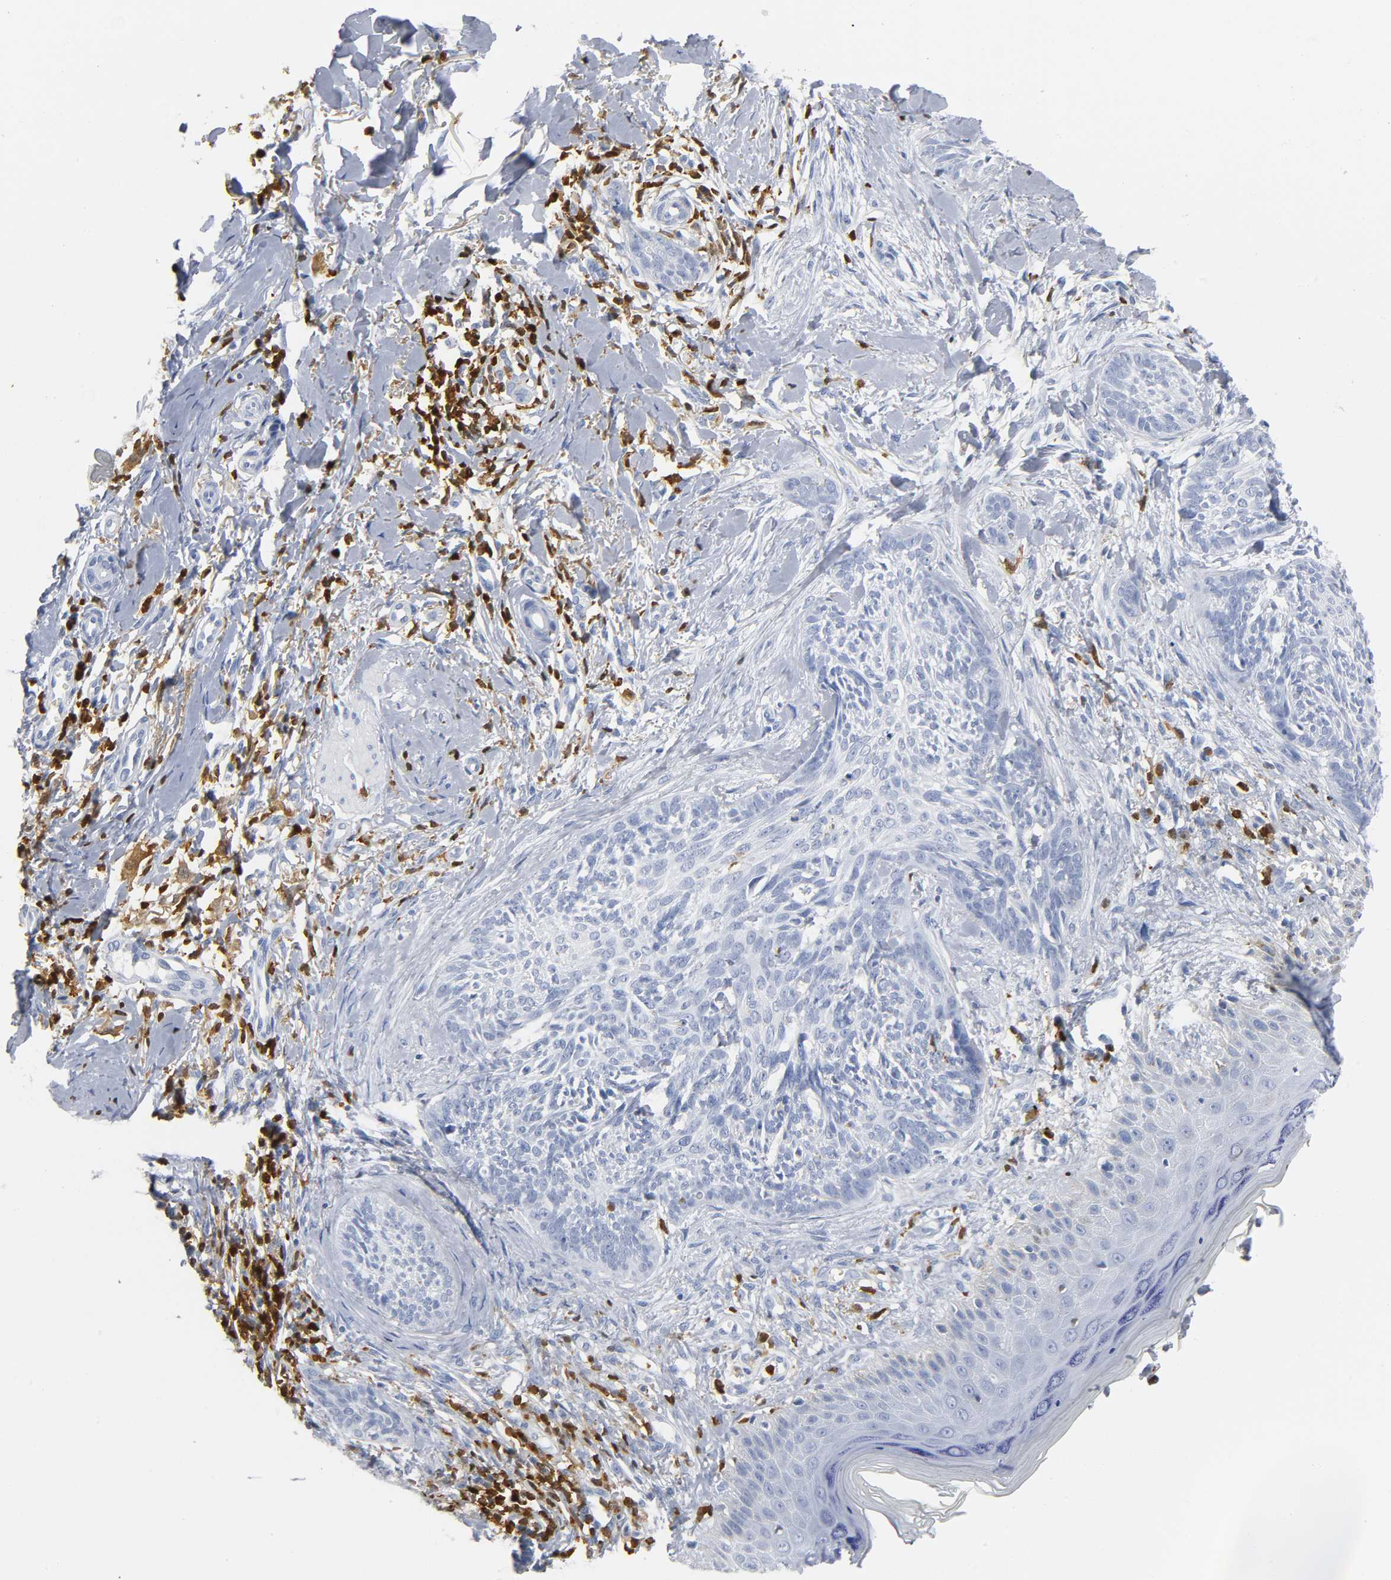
{"staining": {"intensity": "negative", "quantity": "none", "location": "none"}, "tissue": "skin cancer", "cell_type": "Tumor cells", "image_type": "cancer", "snomed": [{"axis": "morphology", "description": "Normal tissue, NOS"}, {"axis": "morphology", "description": "Basal cell carcinoma"}, {"axis": "topography", "description": "Skin"}], "caption": "Tumor cells are negative for protein expression in human basal cell carcinoma (skin). (DAB immunohistochemistry (IHC), high magnification).", "gene": "DOK2", "patient": {"sex": "male", "age": 71}}